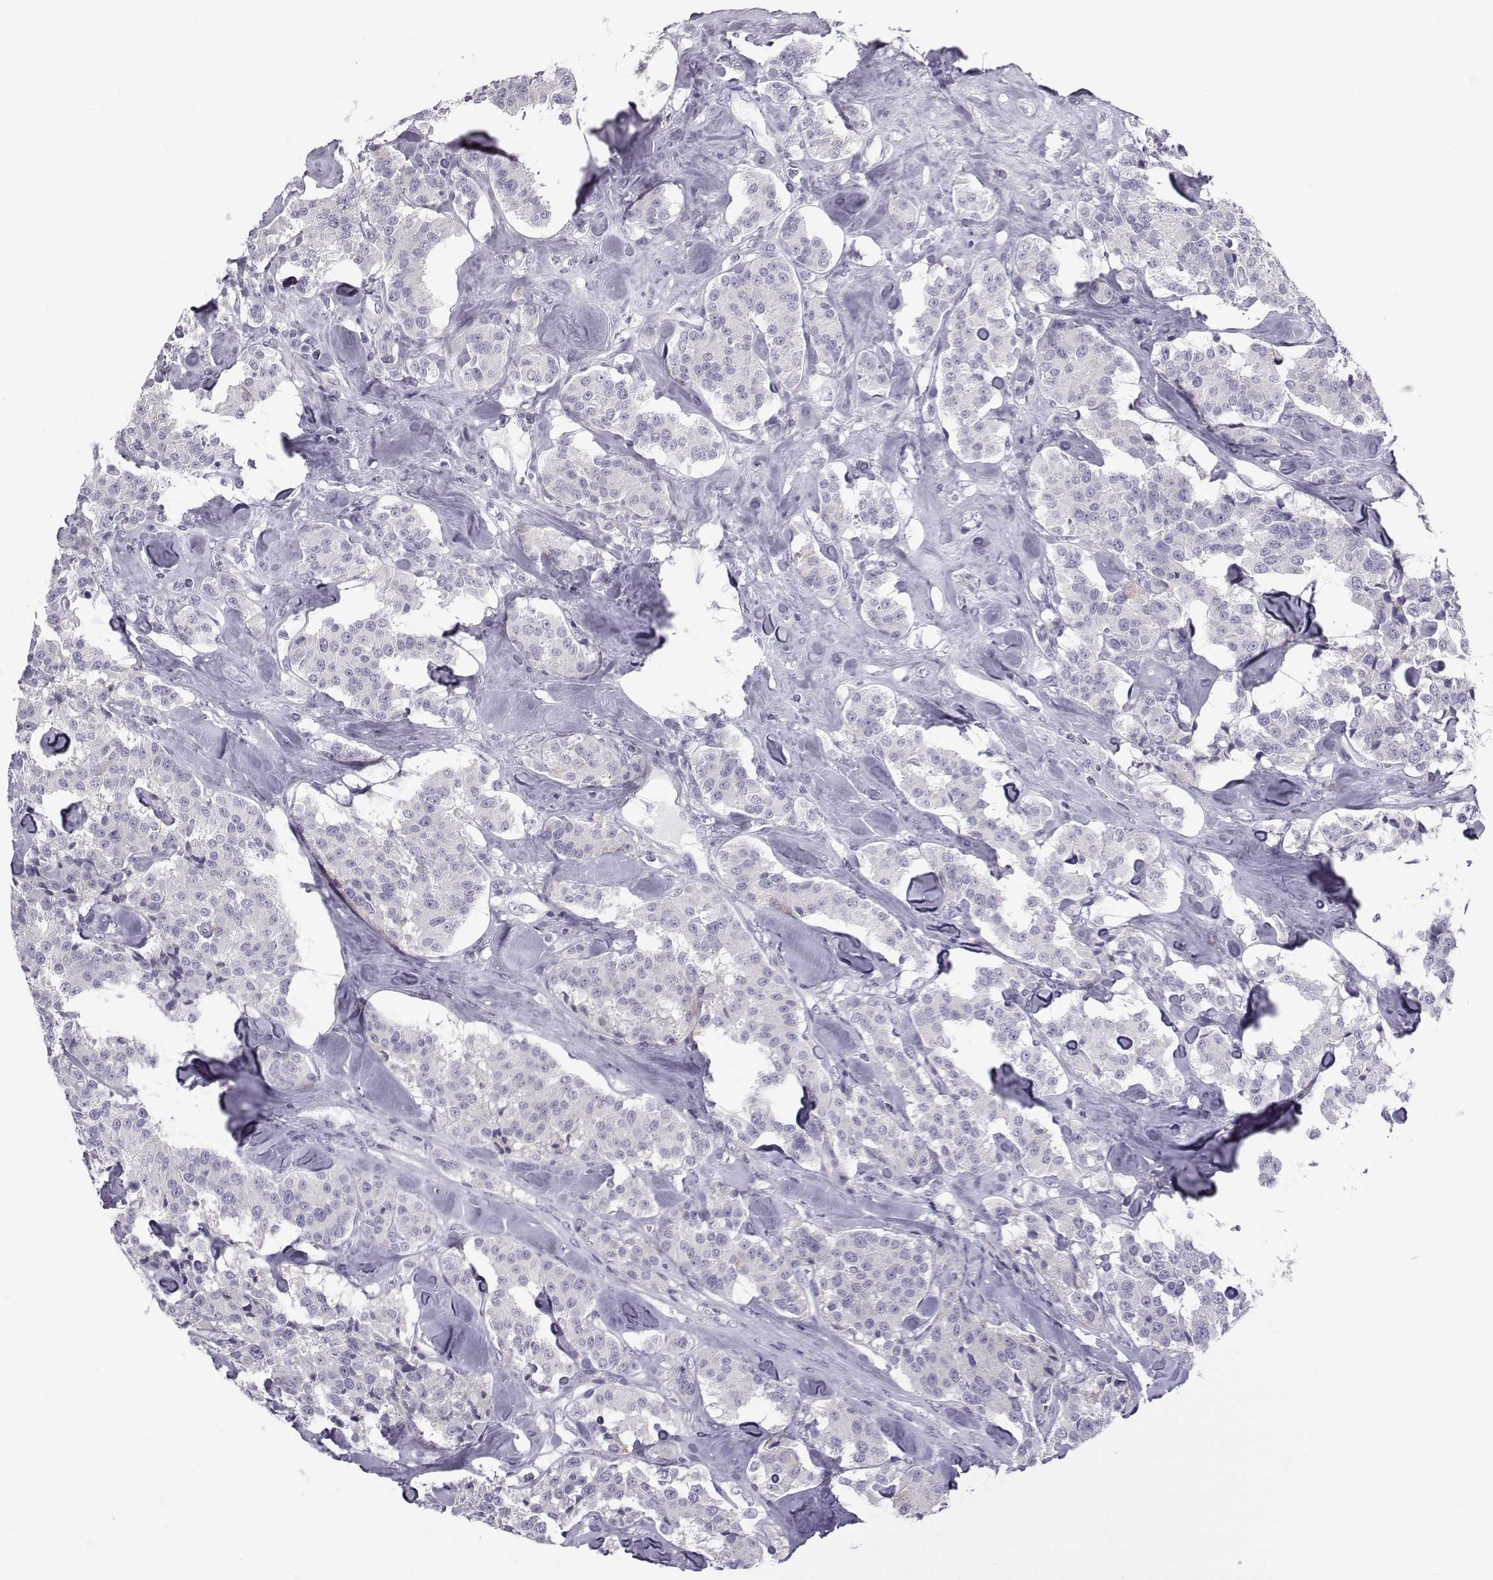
{"staining": {"intensity": "negative", "quantity": "none", "location": "none"}, "tissue": "carcinoid", "cell_type": "Tumor cells", "image_type": "cancer", "snomed": [{"axis": "morphology", "description": "Carcinoid, malignant, NOS"}, {"axis": "topography", "description": "Pancreas"}], "caption": "The IHC photomicrograph has no significant staining in tumor cells of carcinoid tissue.", "gene": "DMRT3", "patient": {"sex": "male", "age": 41}}